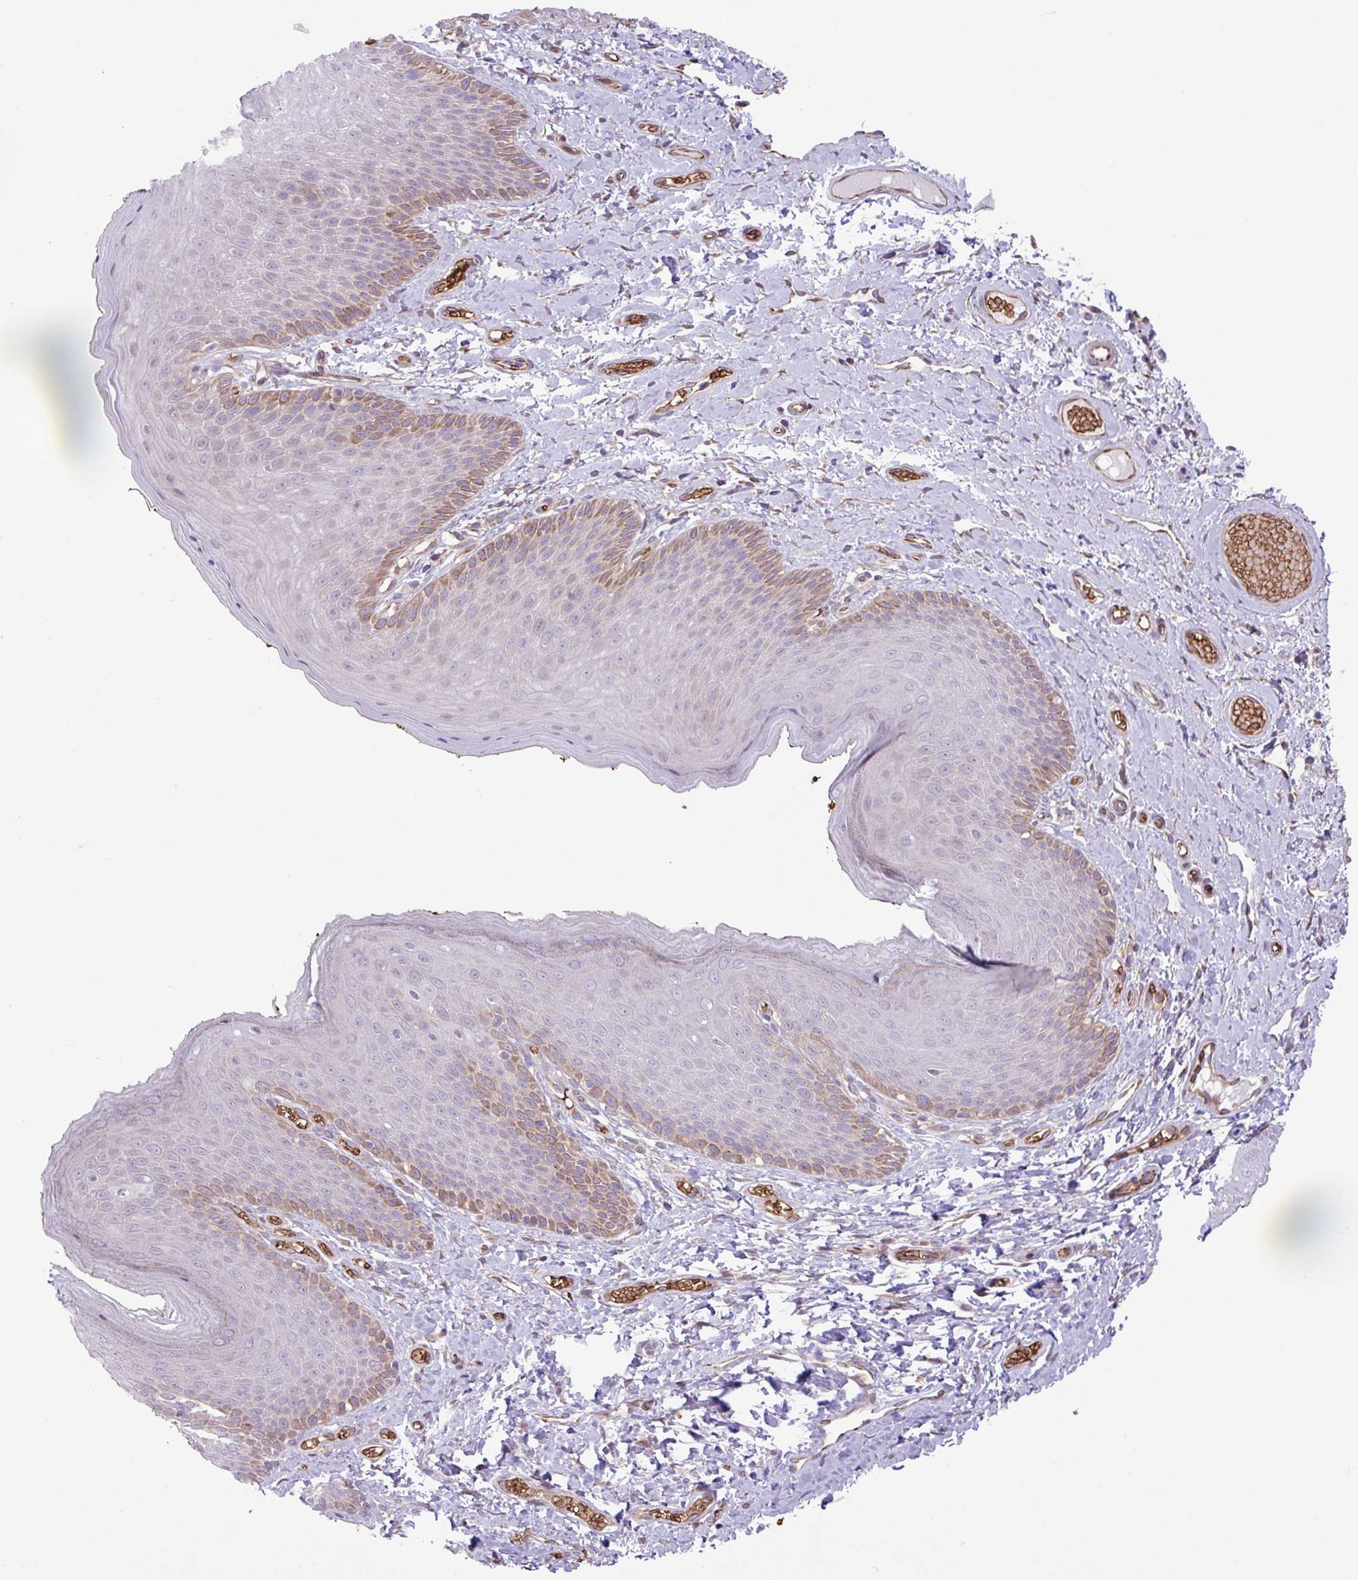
{"staining": {"intensity": "moderate", "quantity": "<25%", "location": "cytoplasmic/membranous"}, "tissue": "skin", "cell_type": "Epidermal cells", "image_type": "normal", "snomed": [{"axis": "morphology", "description": "Normal tissue, NOS"}, {"axis": "topography", "description": "Anal"}], "caption": "Normal skin demonstrates moderate cytoplasmic/membranous expression in about <25% of epidermal cells, visualized by immunohistochemistry.", "gene": "RAD21L1", "patient": {"sex": "female", "age": 40}}